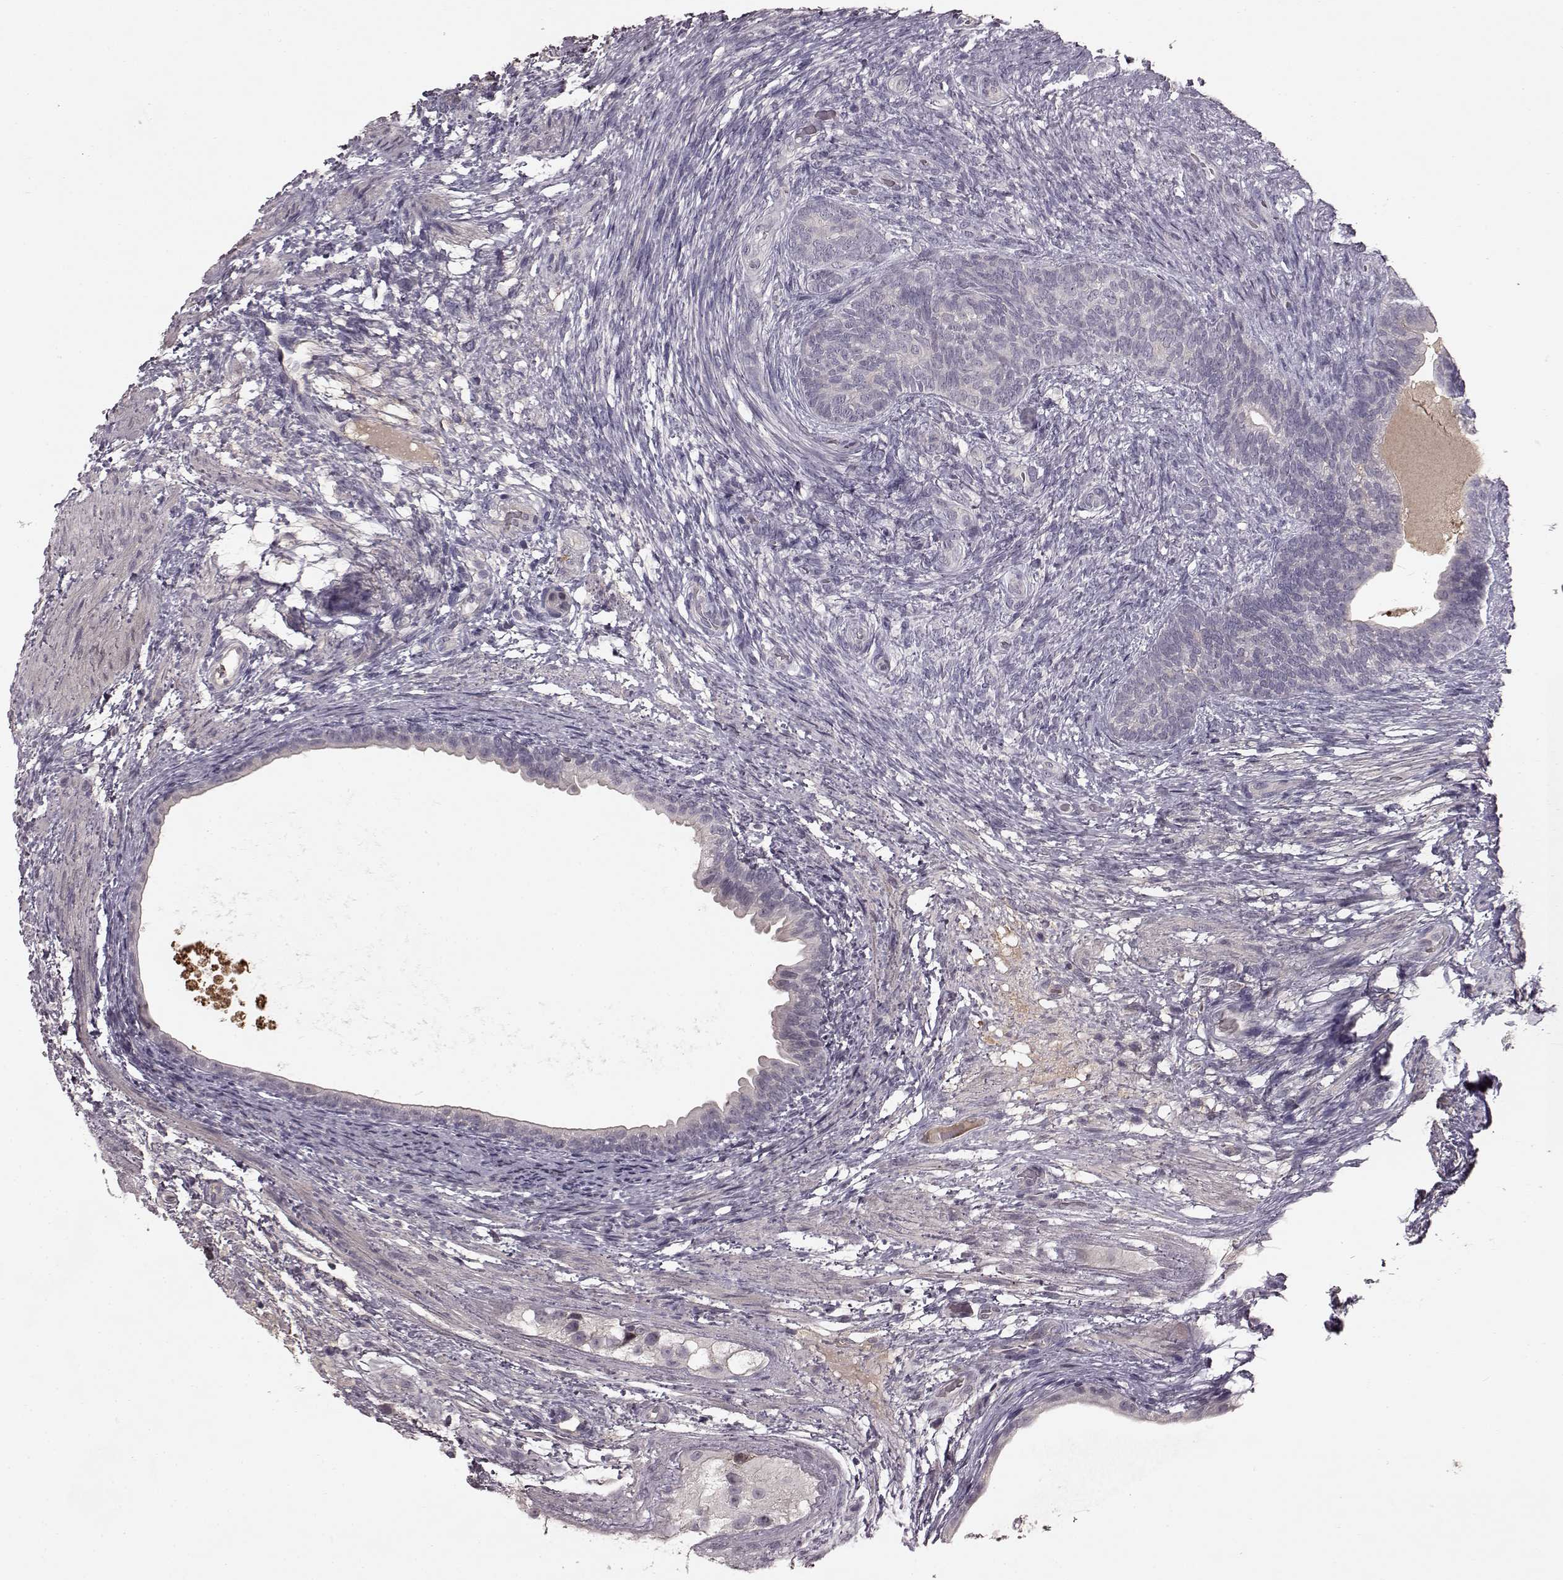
{"staining": {"intensity": "negative", "quantity": "none", "location": "none"}, "tissue": "testis cancer", "cell_type": "Tumor cells", "image_type": "cancer", "snomed": [{"axis": "morphology", "description": "Carcinoma, Embryonal, NOS"}, {"axis": "topography", "description": "Testis"}], "caption": "IHC histopathology image of testis embryonal carcinoma stained for a protein (brown), which shows no positivity in tumor cells.", "gene": "SLC22A18", "patient": {"sex": "male", "age": 24}}